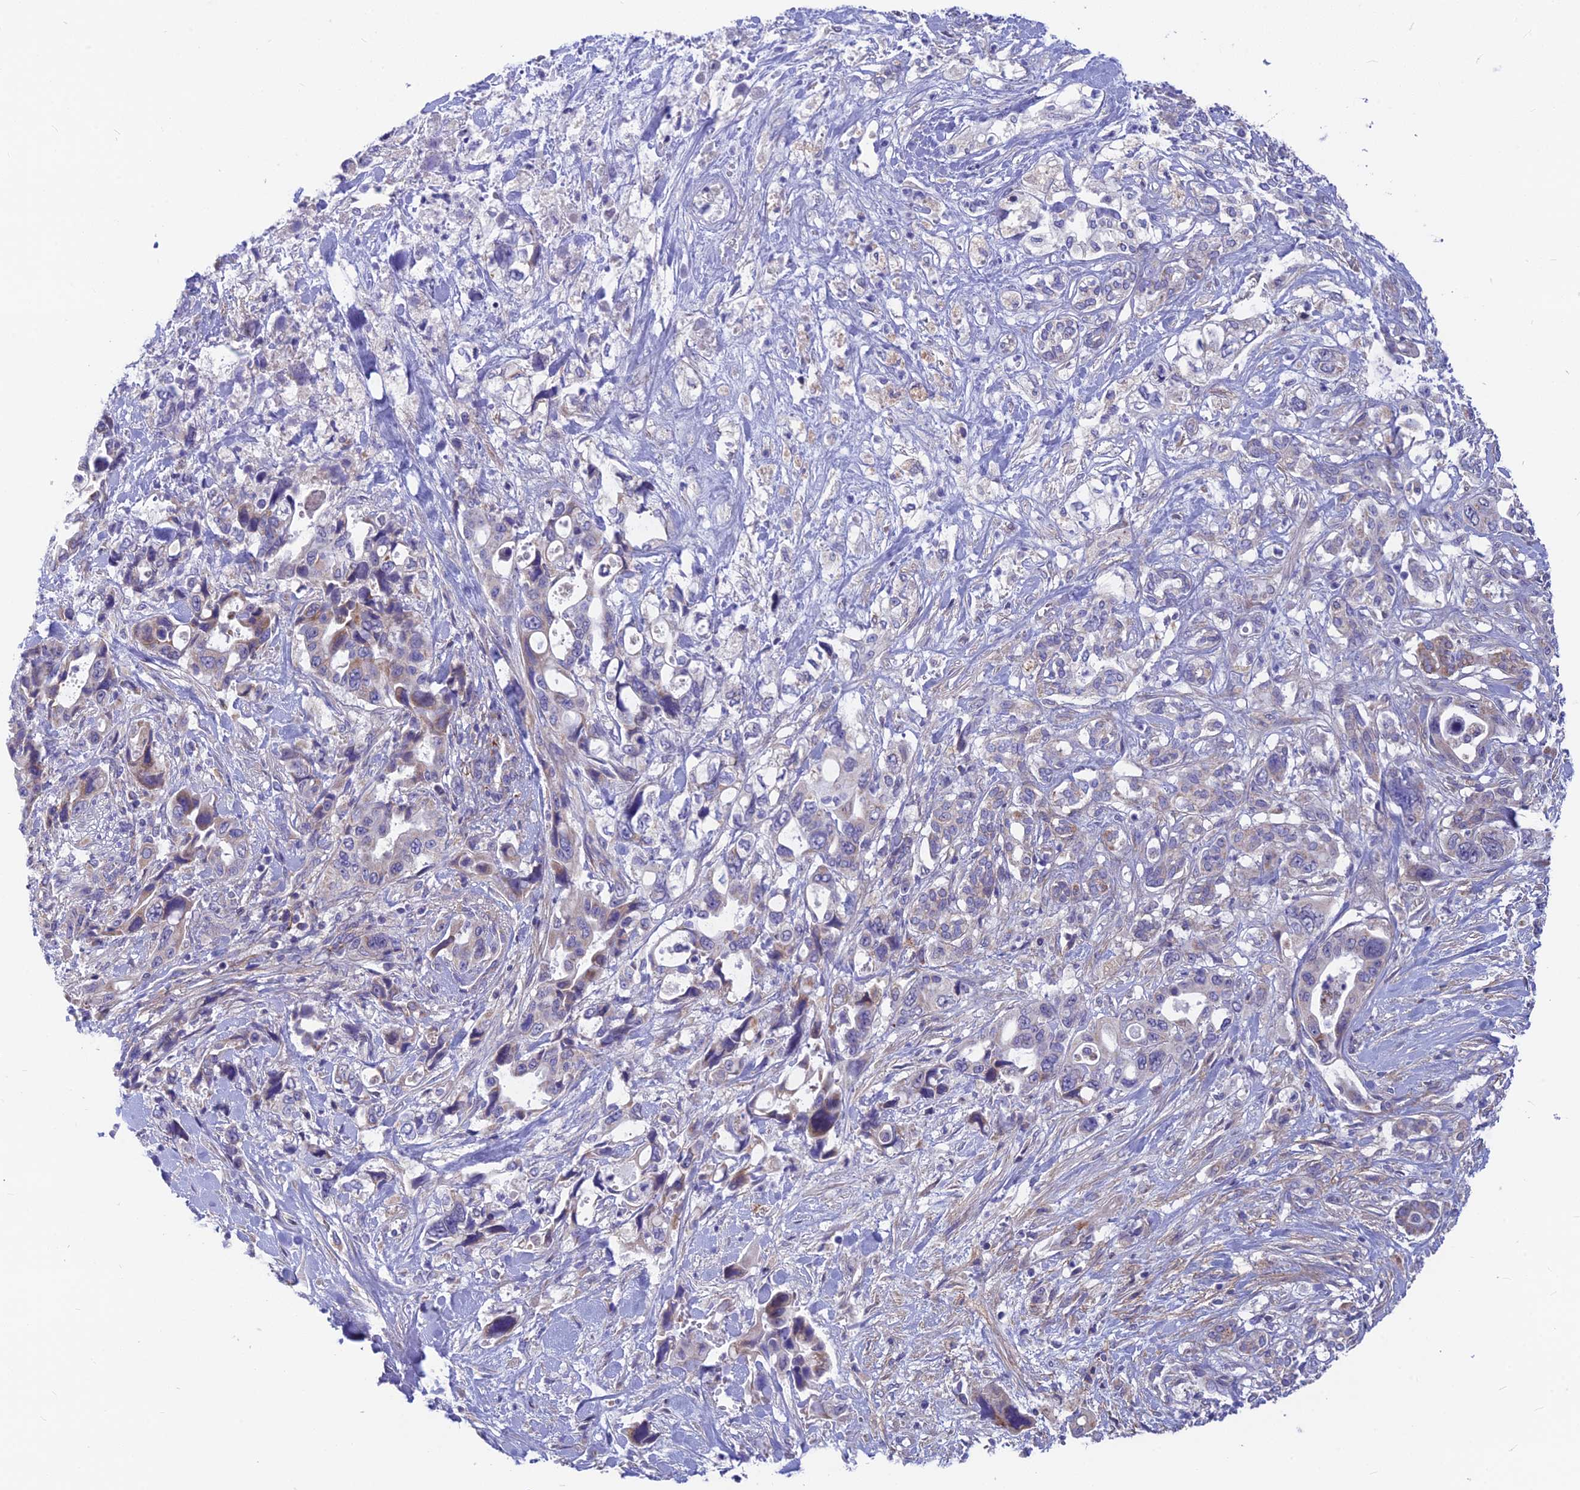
{"staining": {"intensity": "weak", "quantity": "<25%", "location": "cytoplasmic/membranous"}, "tissue": "pancreatic cancer", "cell_type": "Tumor cells", "image_type": "cancer", "snomed": [{"axis": "morphology", "description": "Adenocarcinoma, NOS"}, {"axis": "topography", "description": "Pancreas"}], "caption": "Immunohistochemistry histopathology image of pancreatic cancer stained for a protein (brown), which displays no expression in tumor cells.", "gene": "PLAC9", "patient": {"sex": "male", "age": 46}}